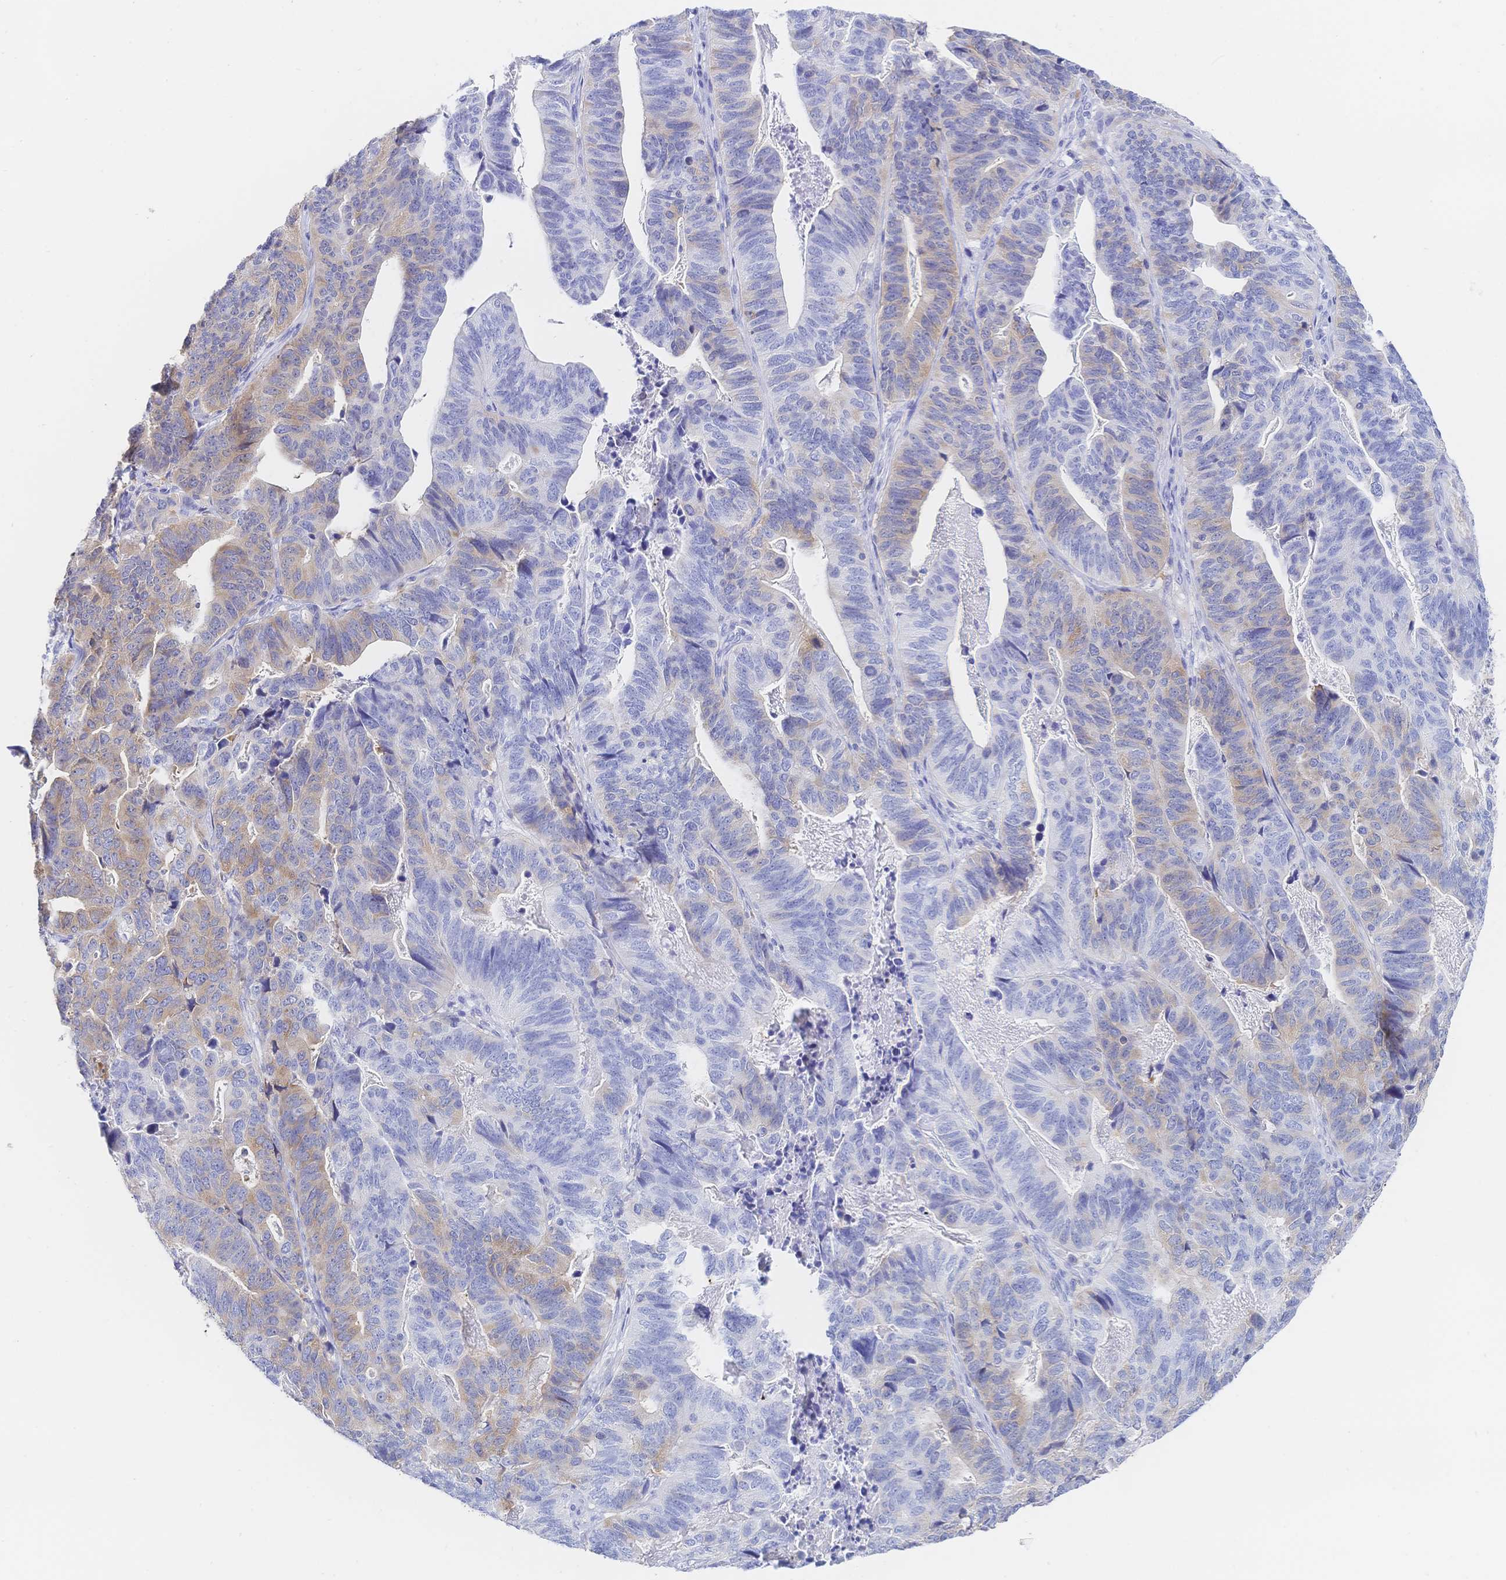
{"staining": {"intensity": "moderate", "quantity": "25%-75%", "location": "cytoplasmic/membranous"}, "tissue": "stomach cancer", "cell_type": "Tumor cells", "image_type": "cancer", "snomed": [{"axis": "morphology", "description": "Adenocarcinoma, NOS"}, {"axis": "topography", "description": "Stomach, upper"}], "caption": "IHC of stomach cancer reveals medium levels of moderate cytoplasmic/membranous expression in about 25%-75% of tumor cells.", "gene": "RRM1", "patient": {"sex": "female", "age": 67}}